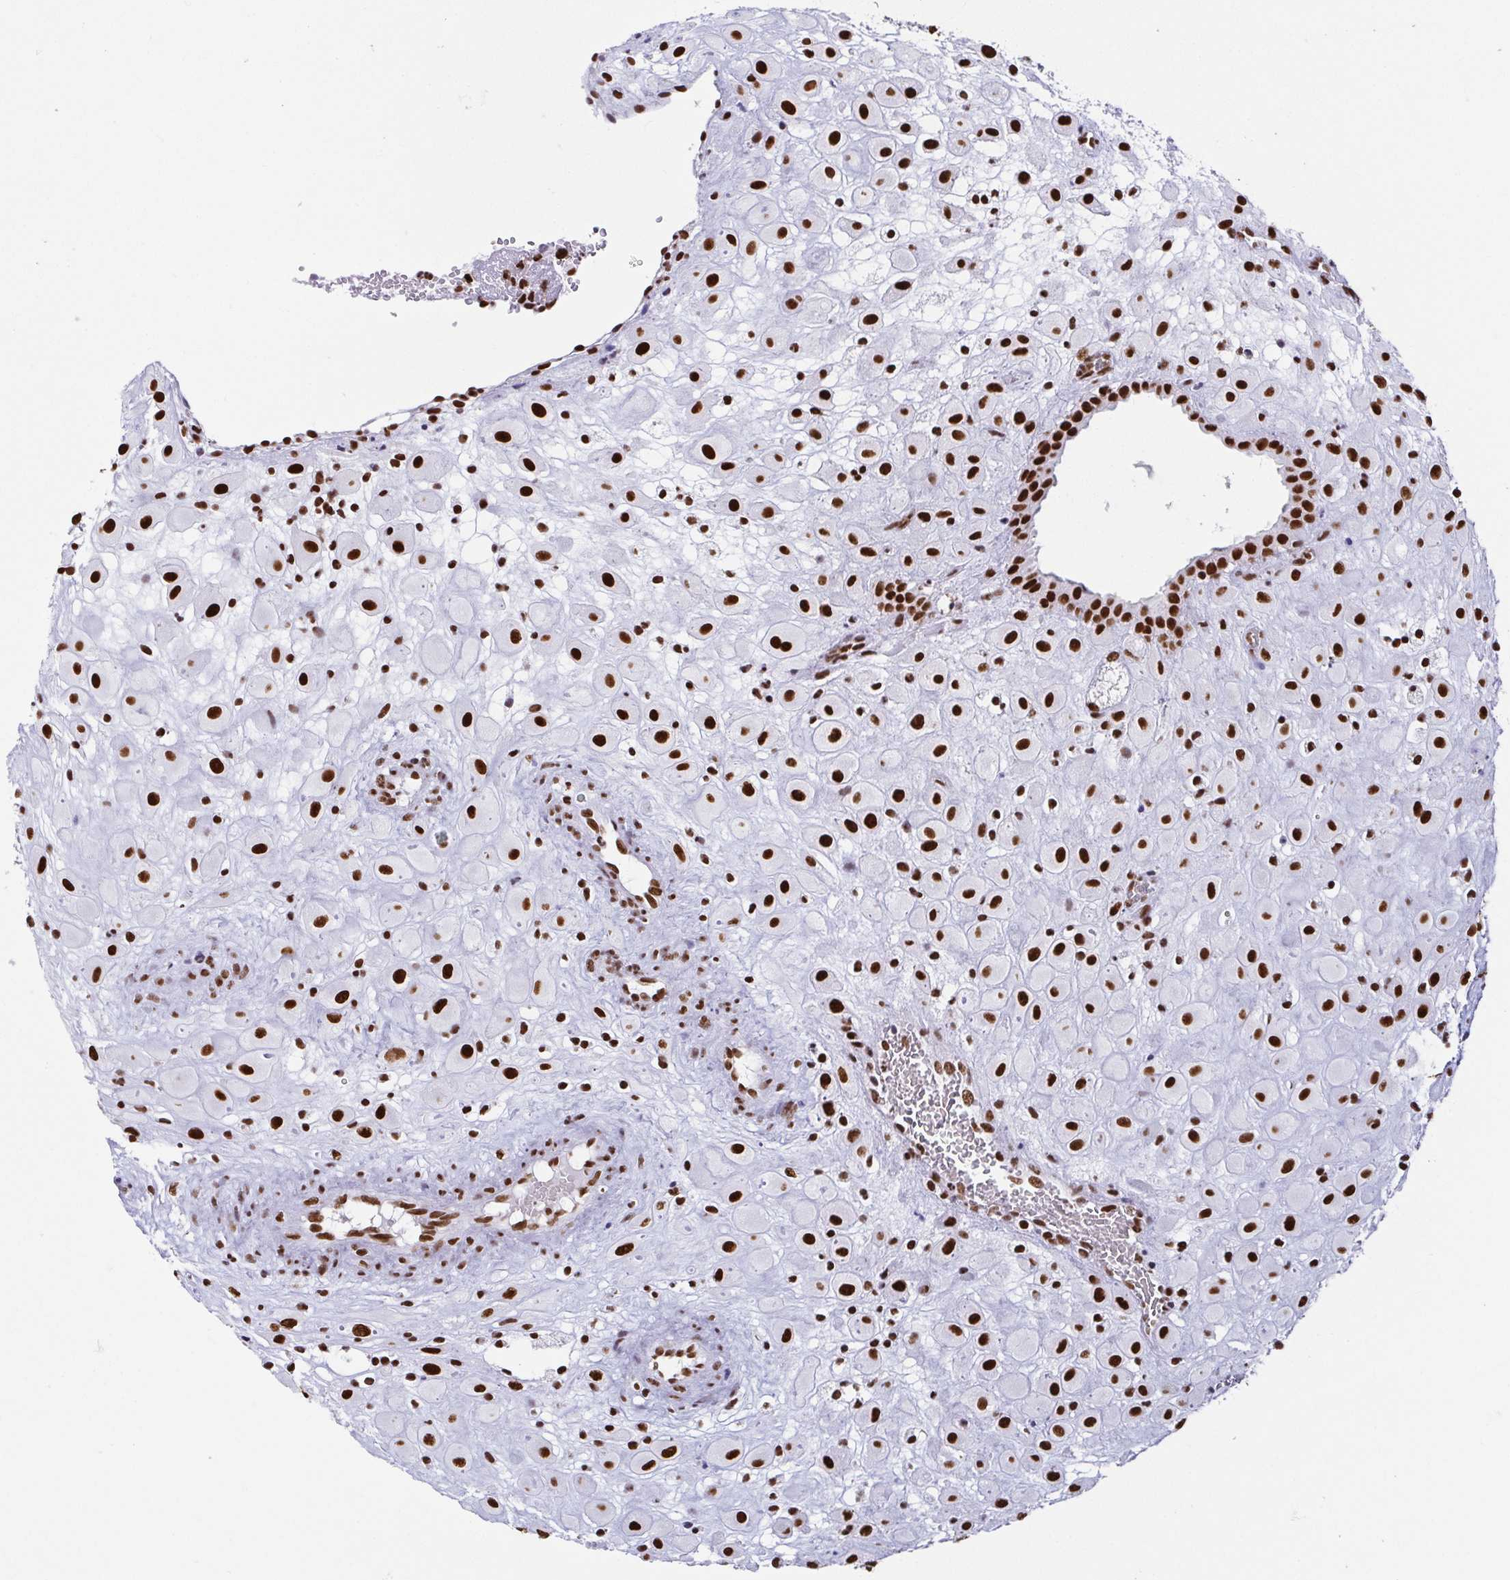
{"staining": {"intensity": "strong", "quantity": ">75%", "location": "nuclear"}, "tissue": "placenta", "cell_type": "Decidual cells", "image_type": "normal", "snomed": [{"axis": "morphology", "description": "Normal tissue, NOS"}, {"axis": "topography", "description": "Placenta"}], "caption": "Benign placenta was stained to show a protein in brown. There is high levels of strong nuclear staining in approximately >75% of decidual cells.", "gene": "EWSR1", "patient": {"sex": "female", "age": 24}}